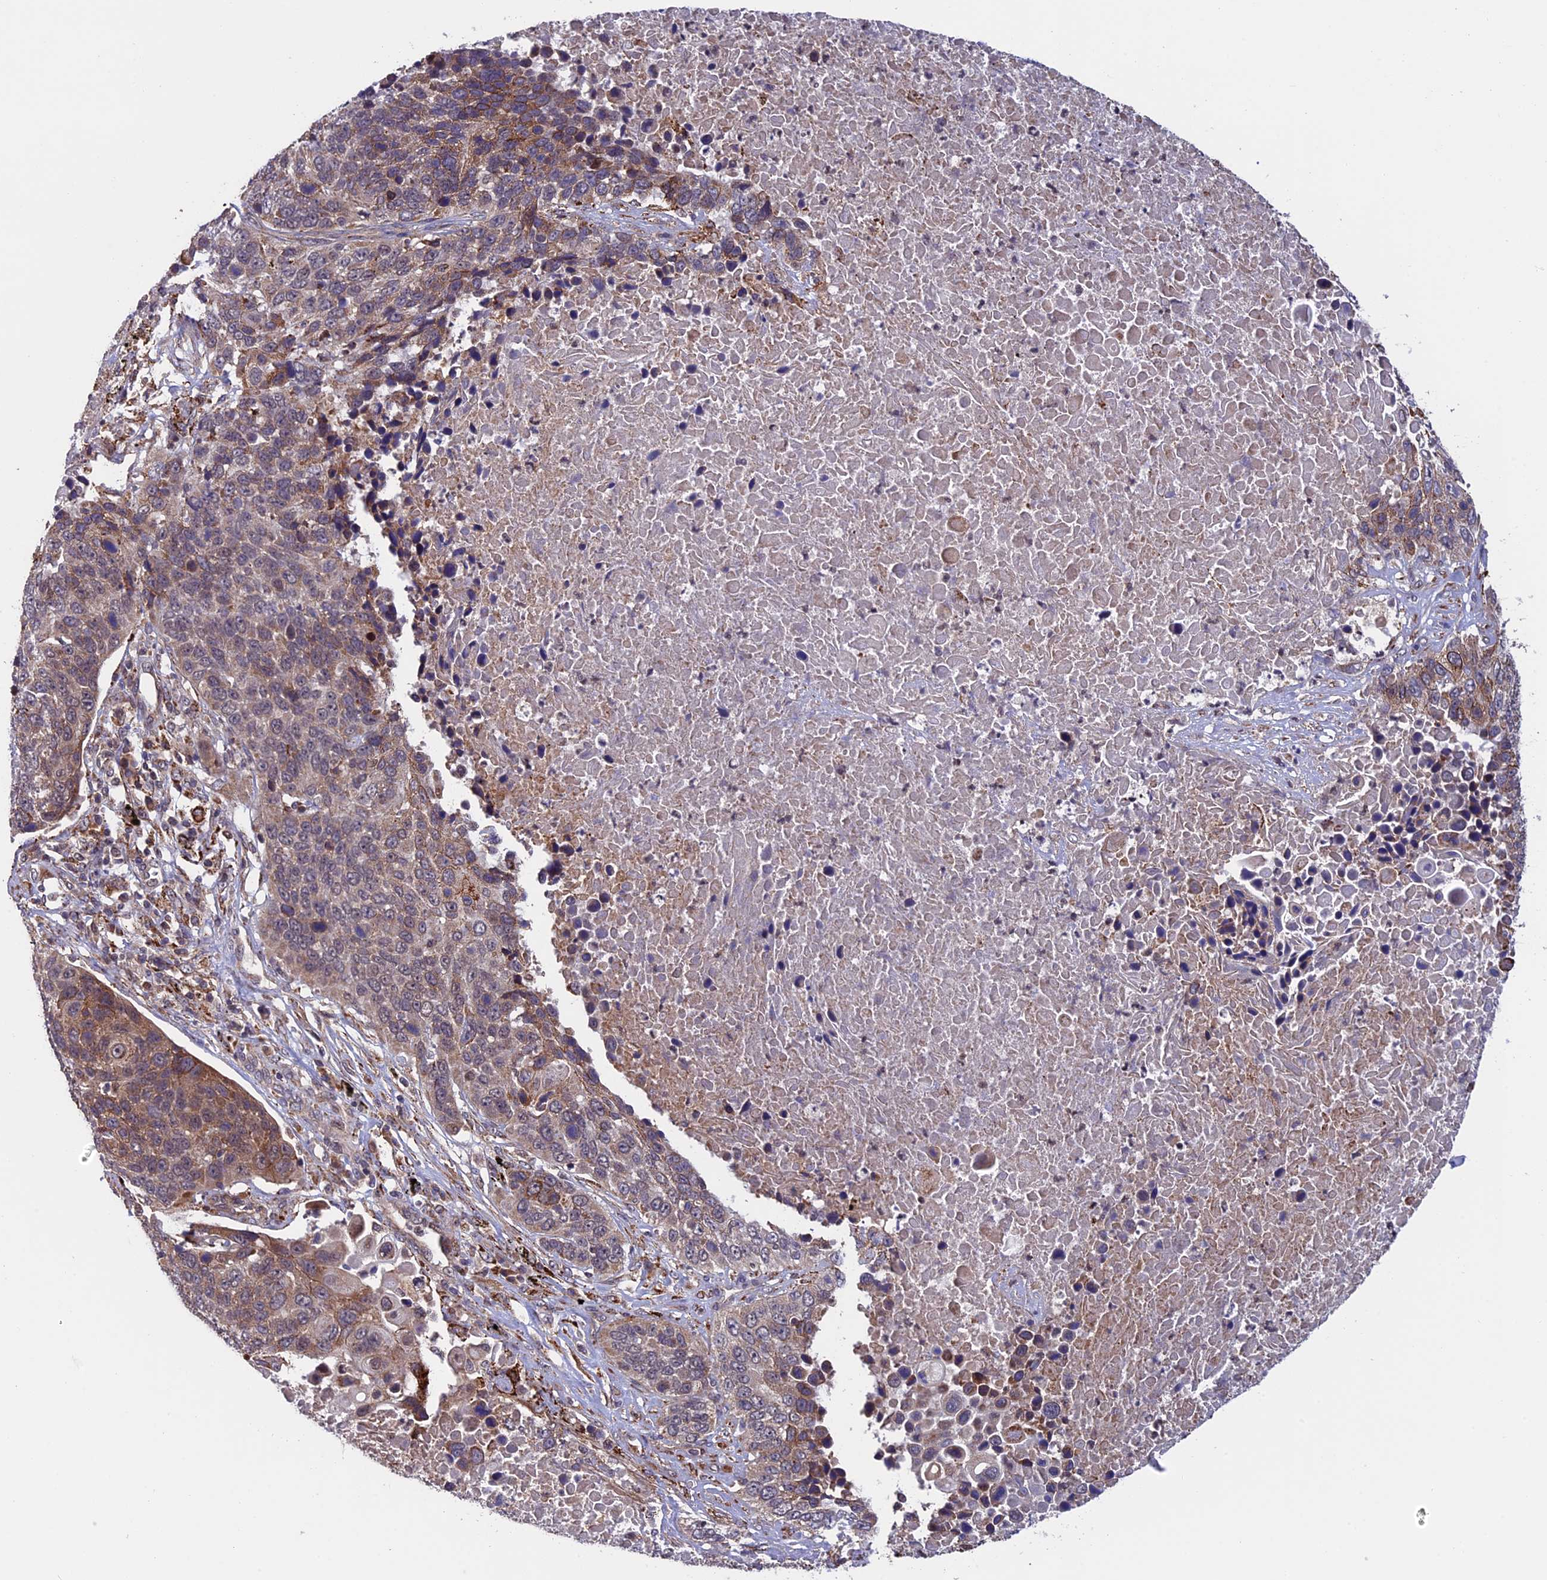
{"staining": {"intensity": "weak", "quantity": ">75%", "location": "cytoplasmic/membranous"}, "tissue": "lung cancer", "cell_type": "Tumor cells", "image_type": "cancer", "snomed": [{"axis": "morphology", "description": "Squamous cell carcinoma, NOS"}, {"axis": "topography", "description": "Lung"}], "caption": "Squamous cell carcinoma (lung) stained for a protein (brown) displays weak cytoplasmic/membranous positive staining in about >75% of tumor cells.", "gene": "RNF17", "patient": {"sex": "male", "age": 66}}